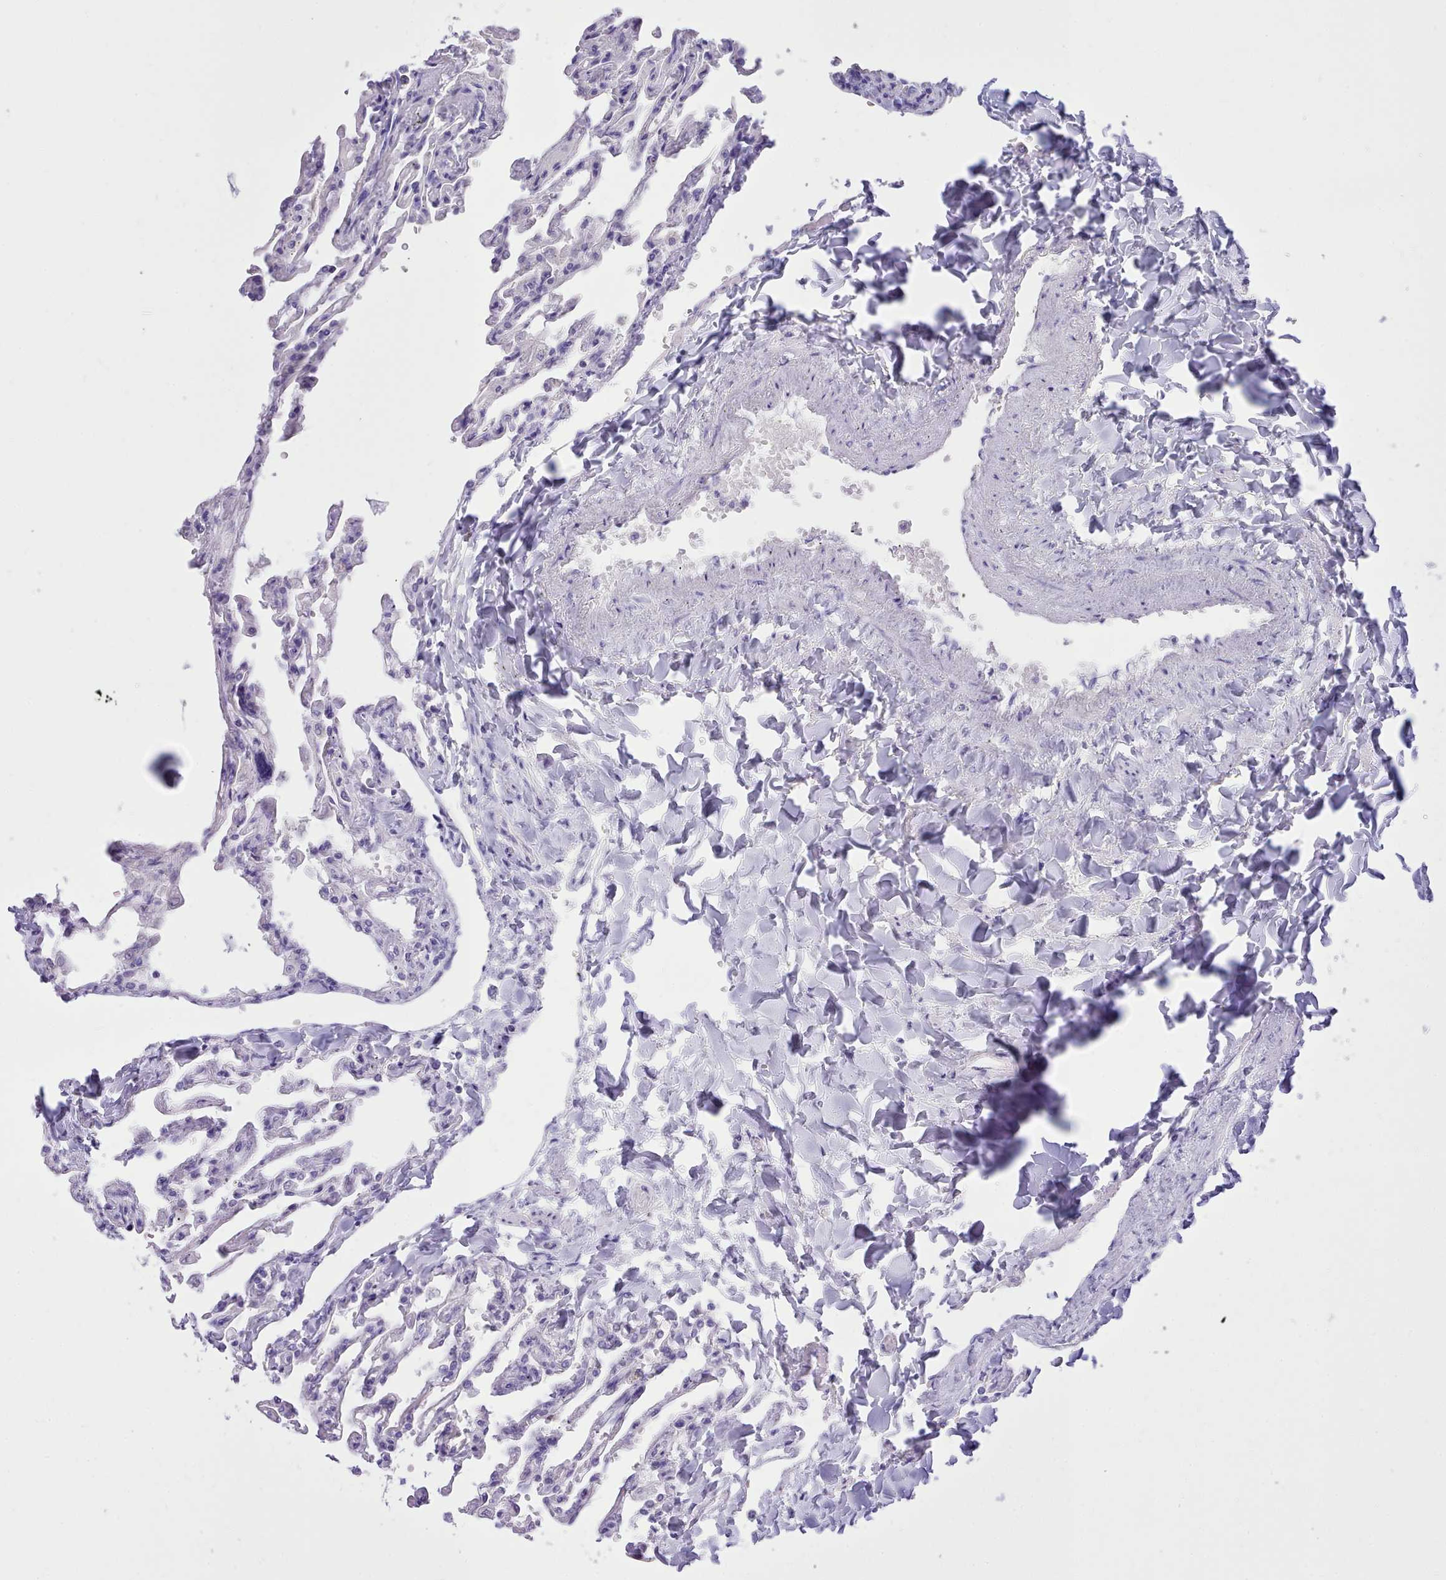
{"staining": {"intensity": "negative", "quantity": "none", "location": "none"}, "tissue": "lung", "cell_type": "Alveolar cells", "image_type": "normal", "snomed": [{"axis": "morphology", "description": "Normal tissue, NOS"}, {"axis": "topography", "description": "Lung"}], "caption": "The image displays no staining of alveolar cells in unremarkable lung. Brightfield microscopy of IHC stained with DAB (brown) and hematoxylin (blue), captured at high magnification.", "gene": "LRRC37A2", "patient": {"sex": "male", "age": 21}}